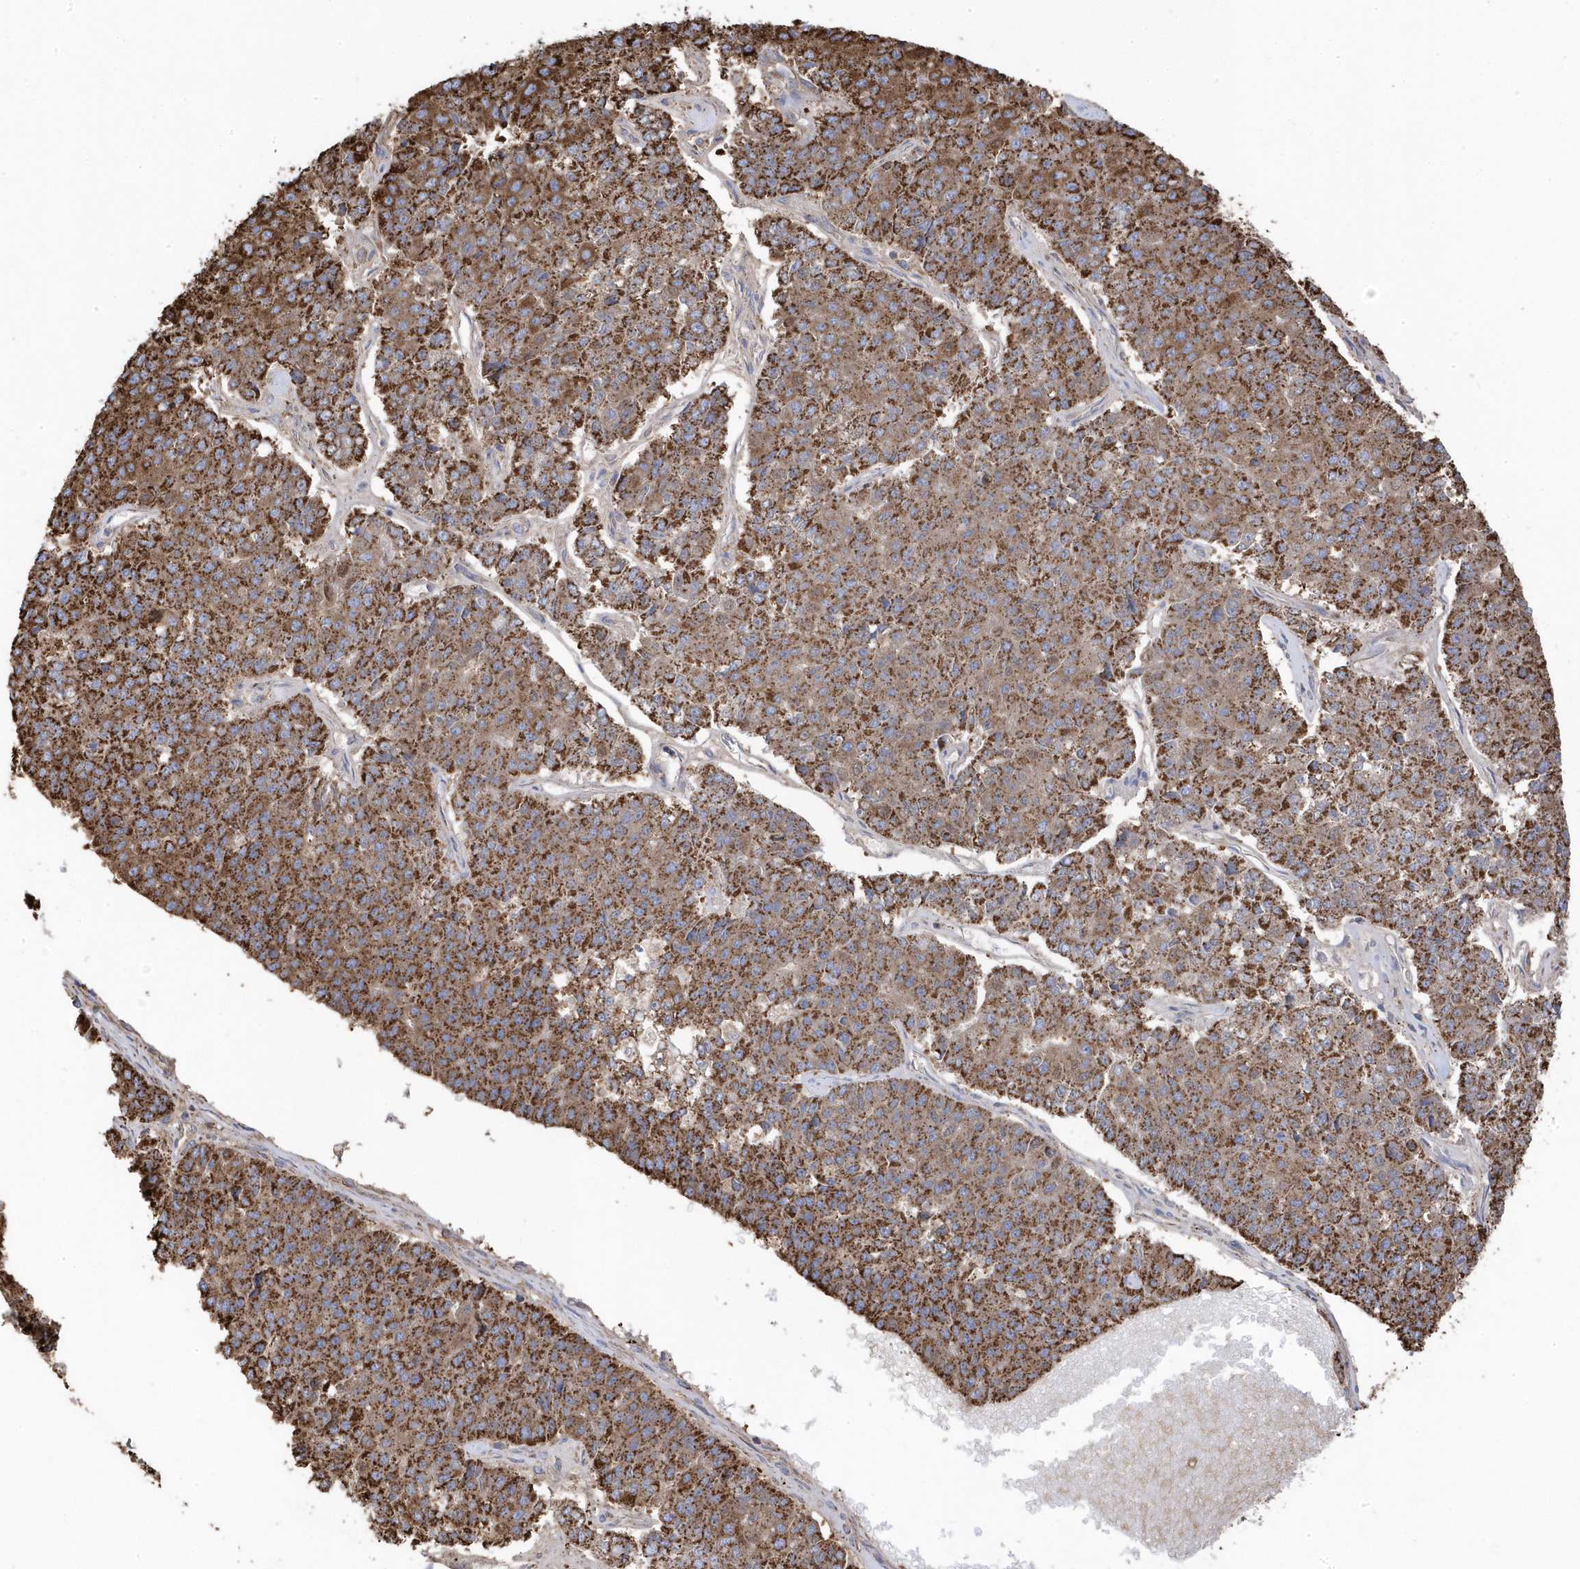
{"staining": {"intensity": "moderate", "quantity": ">75%", "location": "cytoplasmic/membranous"}, "tissue": "pancreatic cancer", "cell_type": "Tumor cells", "image_type": "cancer", "snomed": [{"axis": "morphology", "description": "Adenocarcinoma, NOS"}, {"axis": "topography", "description": "Pancreas"}], "caption": "Immunohistochemical staining of pancreatic cancer displays medium levels of moderate cytoplasmic/membranous protein staining in approximately >75% of tumor cells.", "gene": "GTPBP8", "patient": {"sex": "male", "age": 50}}